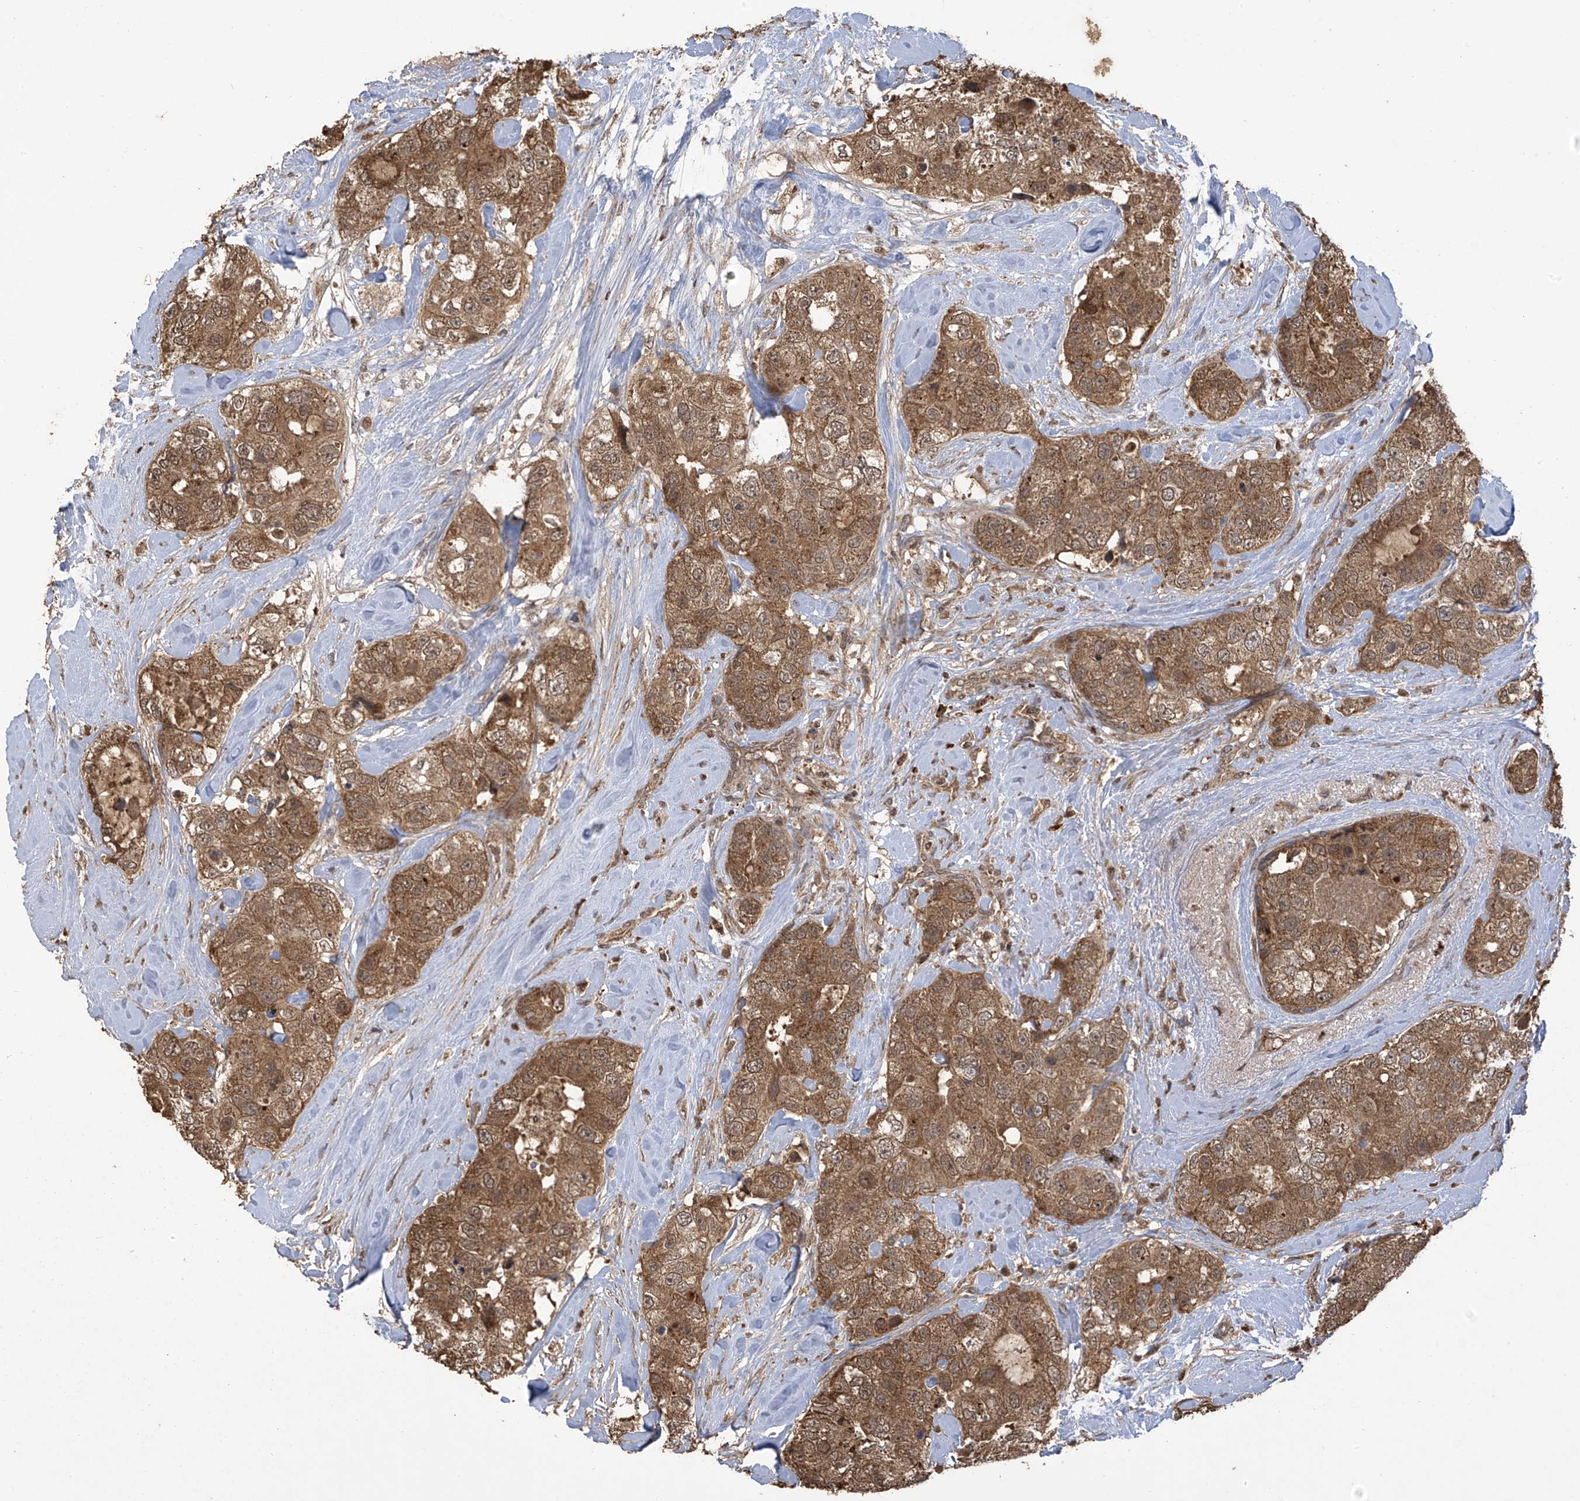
{"staining": {"intensity": "moderate", "quantity": ">75%", "location": "cytoplasmic/membranous,nuclear"}, "tissue": "breast cancer", "cell_type": "Tumor cells", "image_type": "cancer", "snomed": [{"axis": "morphology", "description": "Duct carcinoma"}, {"axis": "topography", "description": "Breast"}], "caption": "Breast cancer (invasive ductal carcinoma) stained with DAB immunohistochemistry (IHC) displays medium levels of moderate cytoplasmic/membranous and nuclear positivity in approximately >75% of tumor cells.", "gene": "PNPT1", "patient": {"sex": "female", "age": 62}}